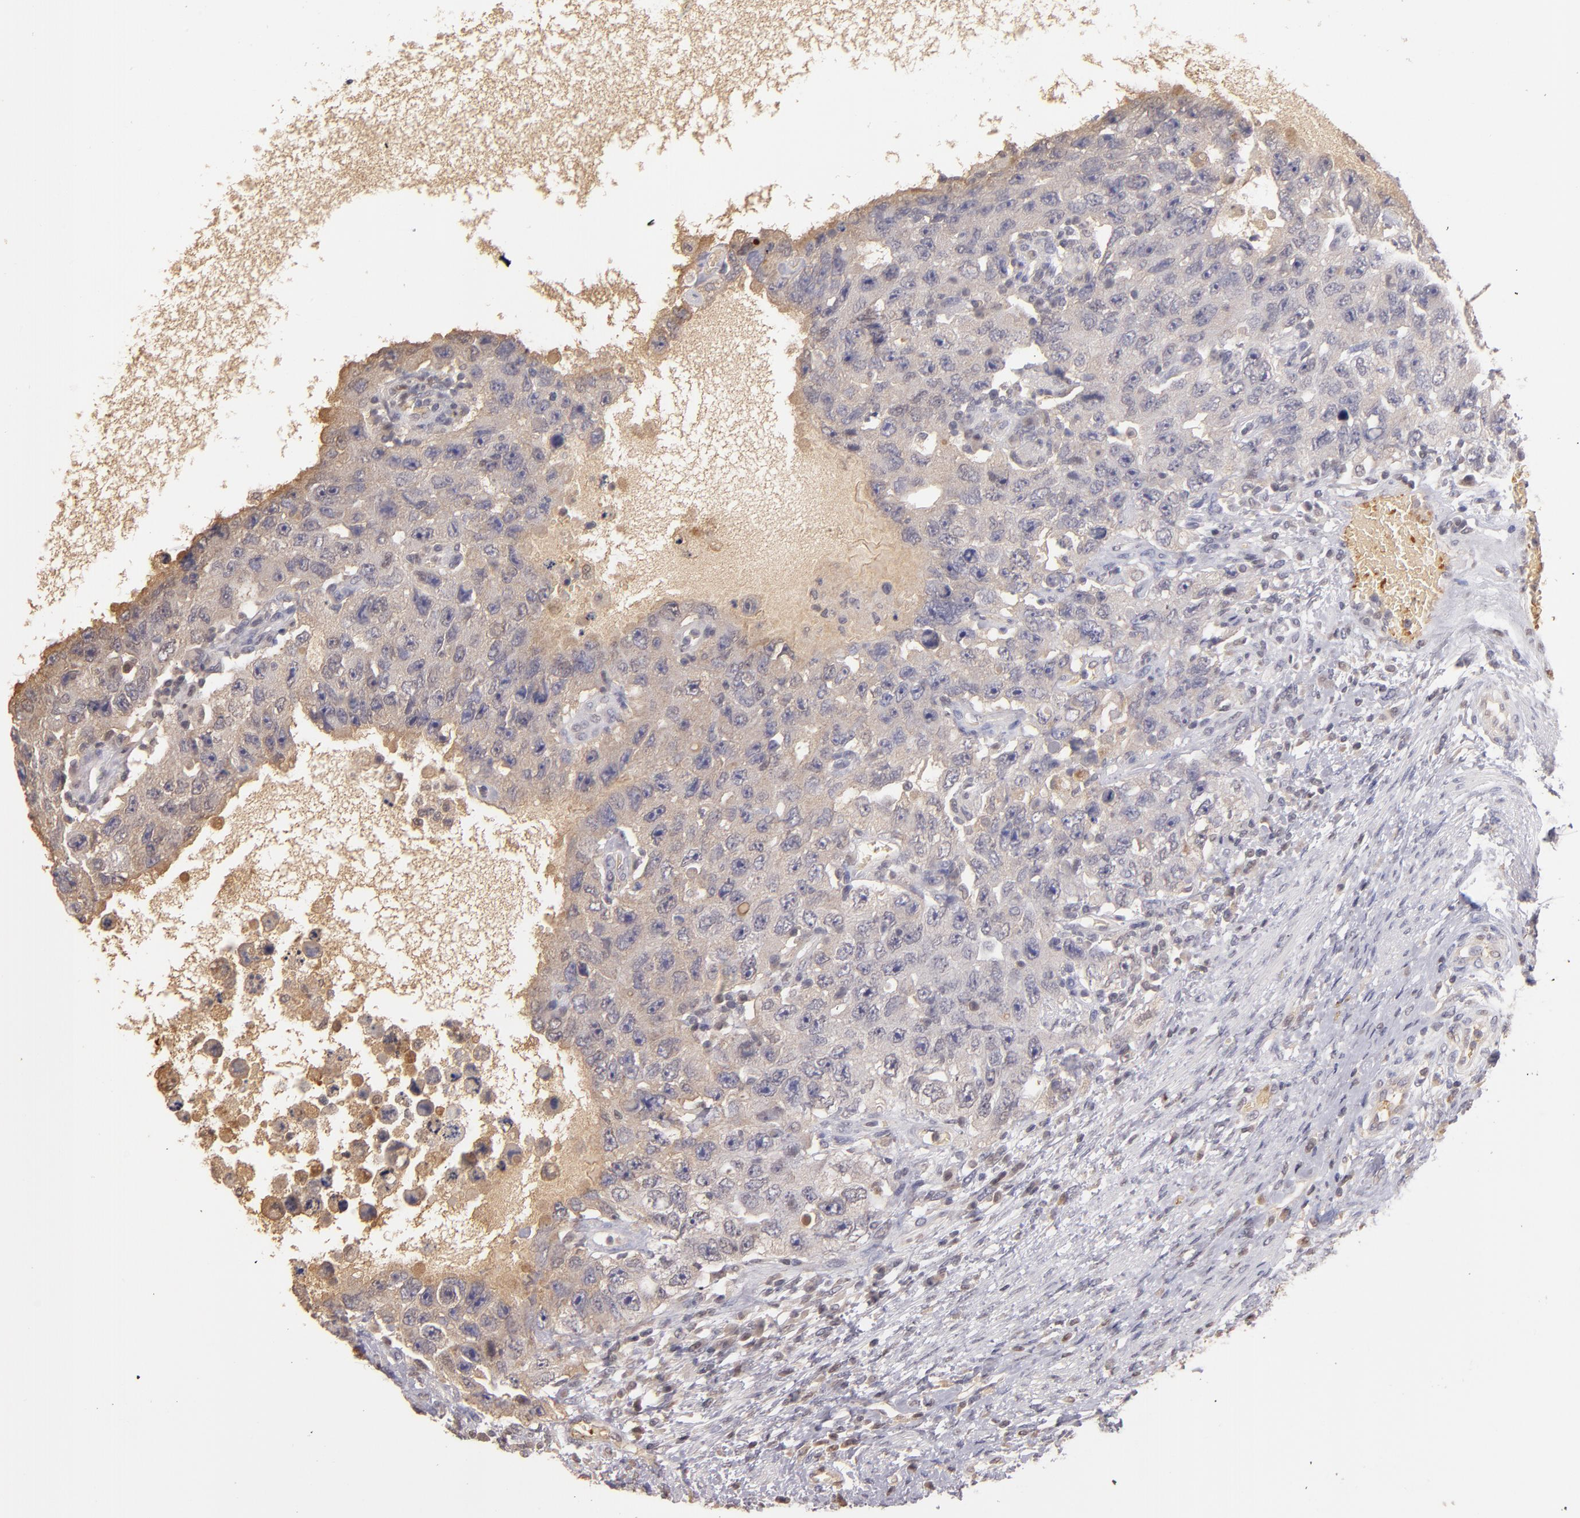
{"staining": {"intensity": "weak", "quantity": ">75%", "location": "cytoplasmic/membranous"}, "tissue": "testis cancer", "cell_type": "Tumor cells", "image_type": "cancer", "snomed": [{"axis": "morphology", "description": "Carcinoma, Embryonal, NOS"}, {"axis": "topography", "description": "Testis"}], "caption": "Weak cytoplasmic/membranous staining for a protein is seen in about >75% of tumor cells of testis cancer (embryonal carcinoma) using IHC.", "gene": "SERPINC1", "patient": {"sex": "male", "age": 26}}